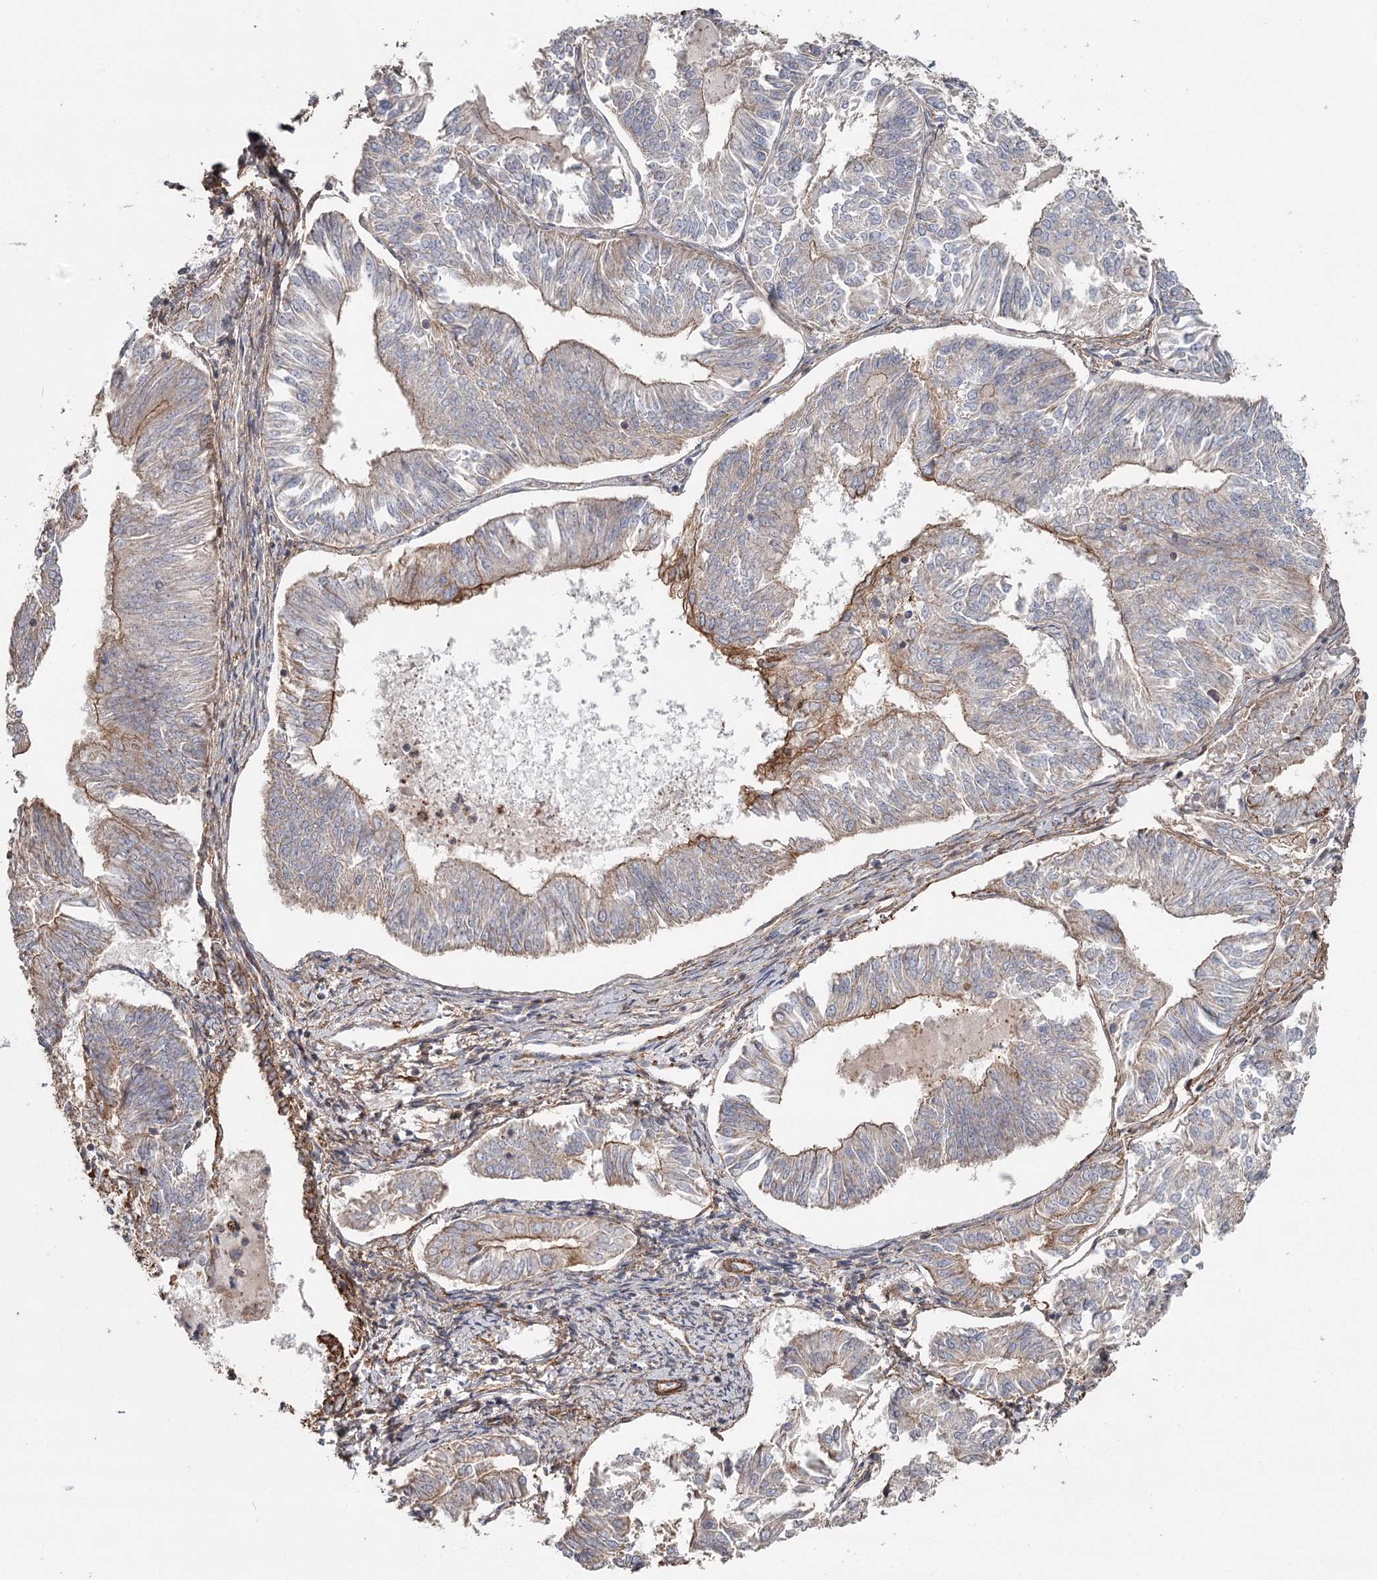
{"staining": {"intensity": "moderate", "quantity": "<25%", "location": "cytoplasmic/membranous"}, "tissue": "endometrial cancer", "cell_type": "Tumor cells", "image_type": "cancer", "snomed": [{"axis": "morphology", "description": "Adenocarcinoma, NOS"}, {"axis": "topography", "description": "Endometrium"}], "caption": "Immunohistochemistry photomicrograph of neoplastic tissue: human endometrial cancer (adenocarcinoma) stained using IHC shows low levels of moderate protein expression localized specifically in the cytoplasmic/membranous of tumor cells, appearing as a cytoplasmic/membranous brown color.", "gene": "DHRS9", "patient": {"sex": "female", "age": 58}}